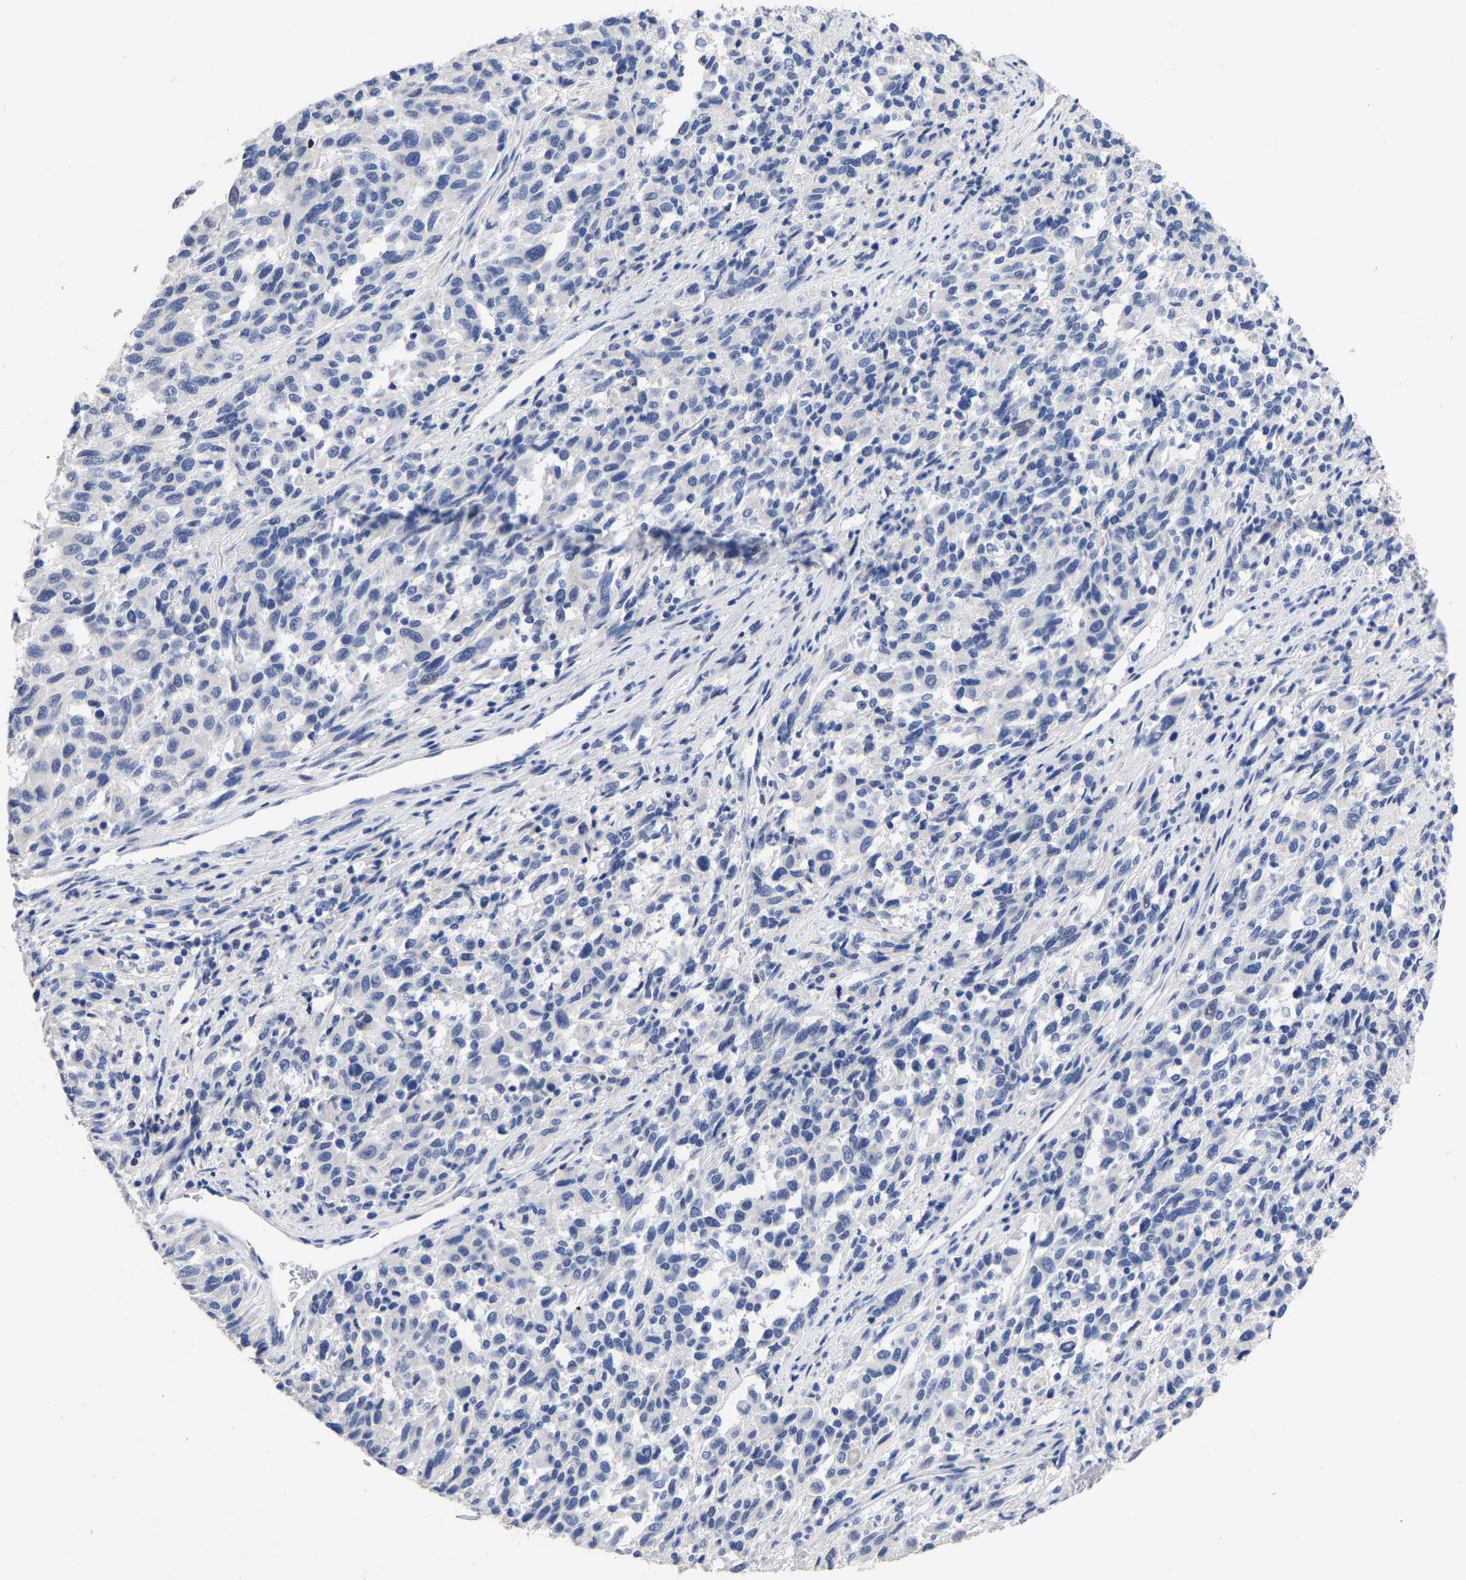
{"staining": {"intensity": "negative", "quantity": "none", "location": "none"}, "tissue": "melanoma", "cell_type": "Tumor cells", "image_type": "cancer", "snomed": [{"axis": "morphology", "description": "Malignant melanoma, Metastatic site"}, {"axis": "topography", "description": "Lymph node"}], "caption": "The immunohistochemistry histopathology image has no significant positivity in tumor cells of melanoma tissue.", "gene": "ANXA13", "patient": {"sex": "male", "age": 61}}